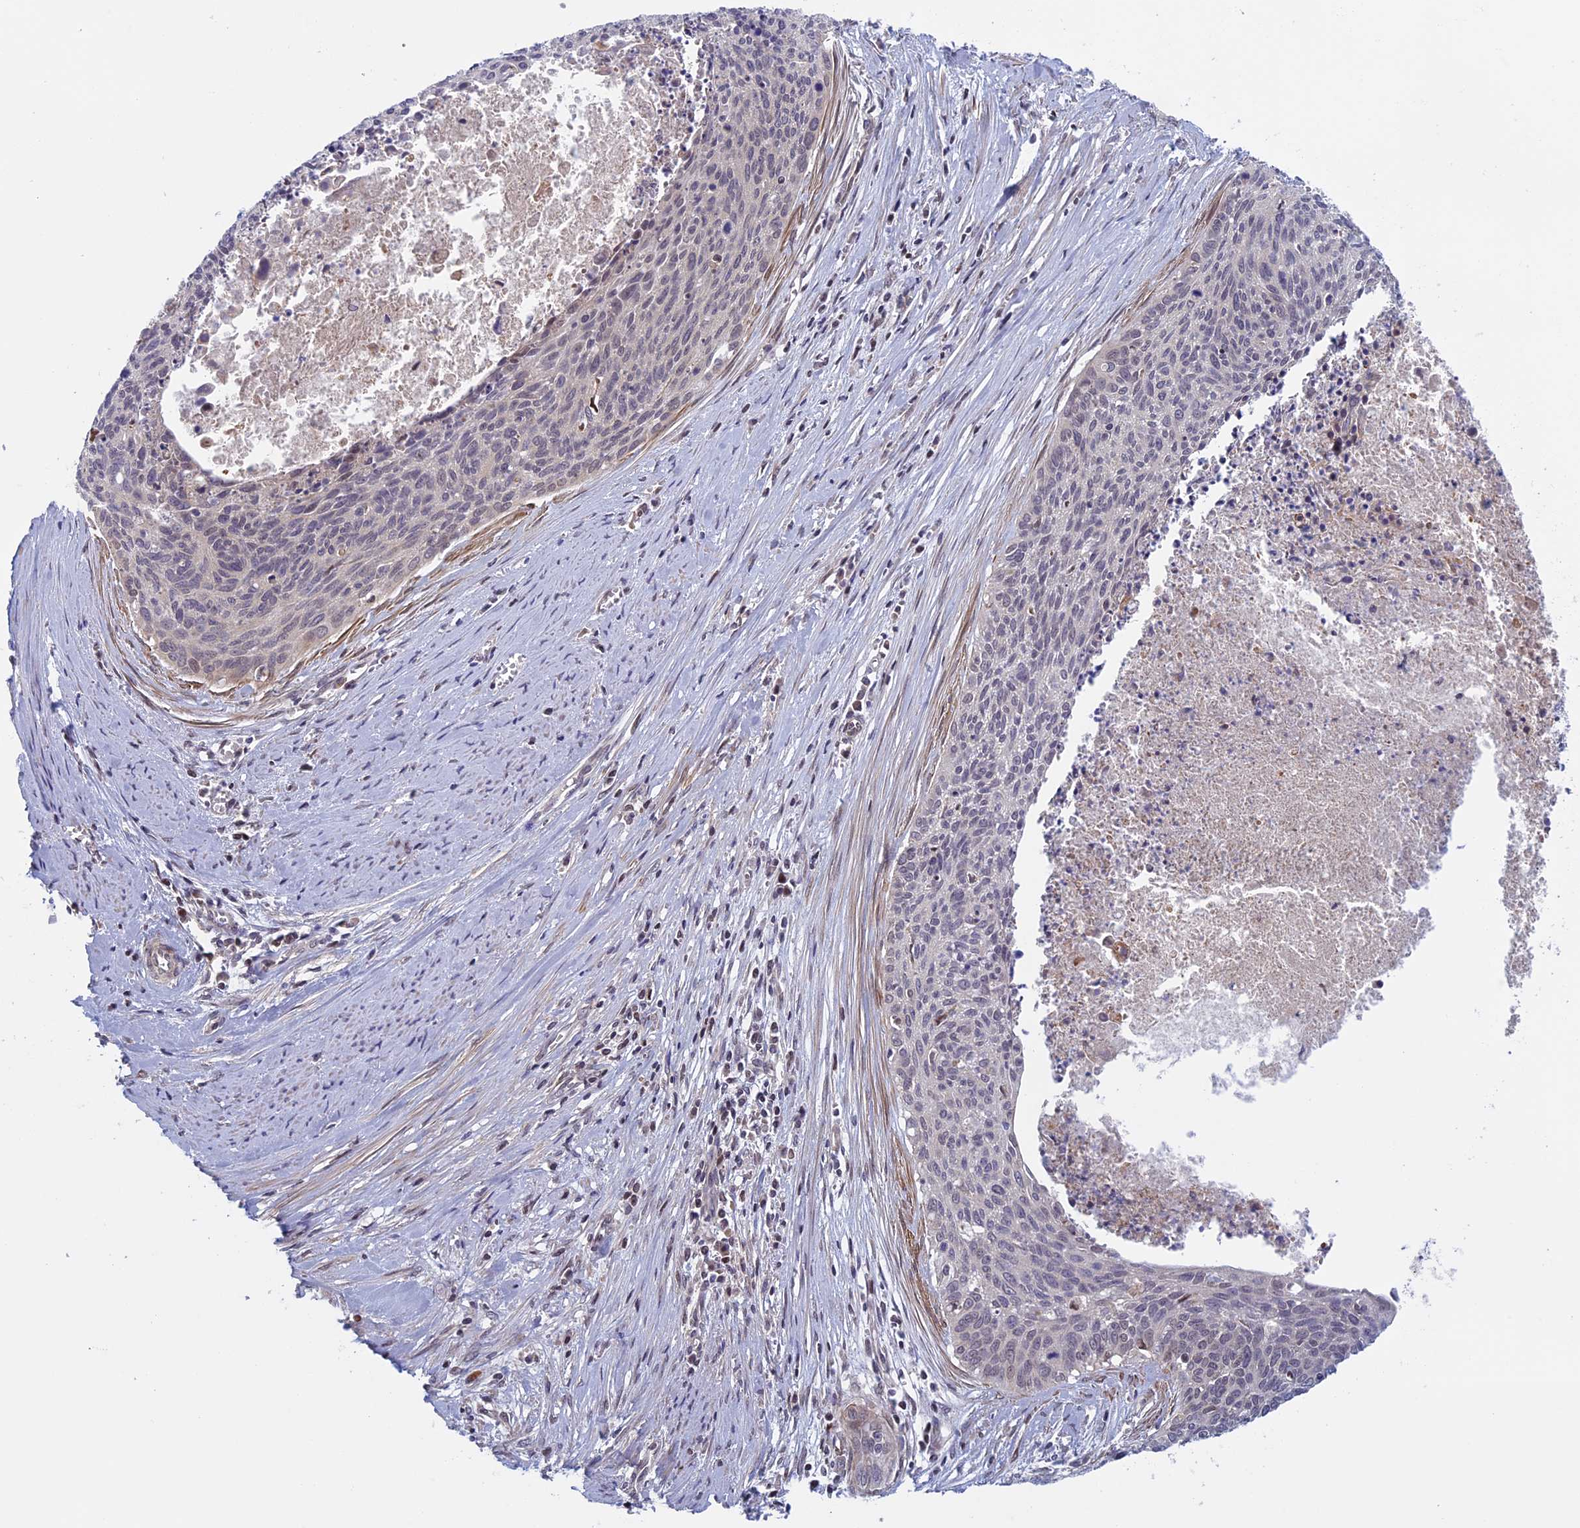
{"staining": {"intensity": "negative", "quantity": "none", "location": "none"}, "tissue": "cervical cancer", "cell_type": "Tumor cells", "image_type": "cancer", "snomed": [{"axis": "morphology", "description": "Squamous cell carcinoma, NOS"}, {"axis": "topography", "description": "Cervix"}], "caption": "High power microscopy image of an immunohistochemistry image of cervical squamous cell carcinoma, revealing no significant positivity in tumor cells.", "gene": "FADS1", "patient": {"sex": "female", "age": 55}}